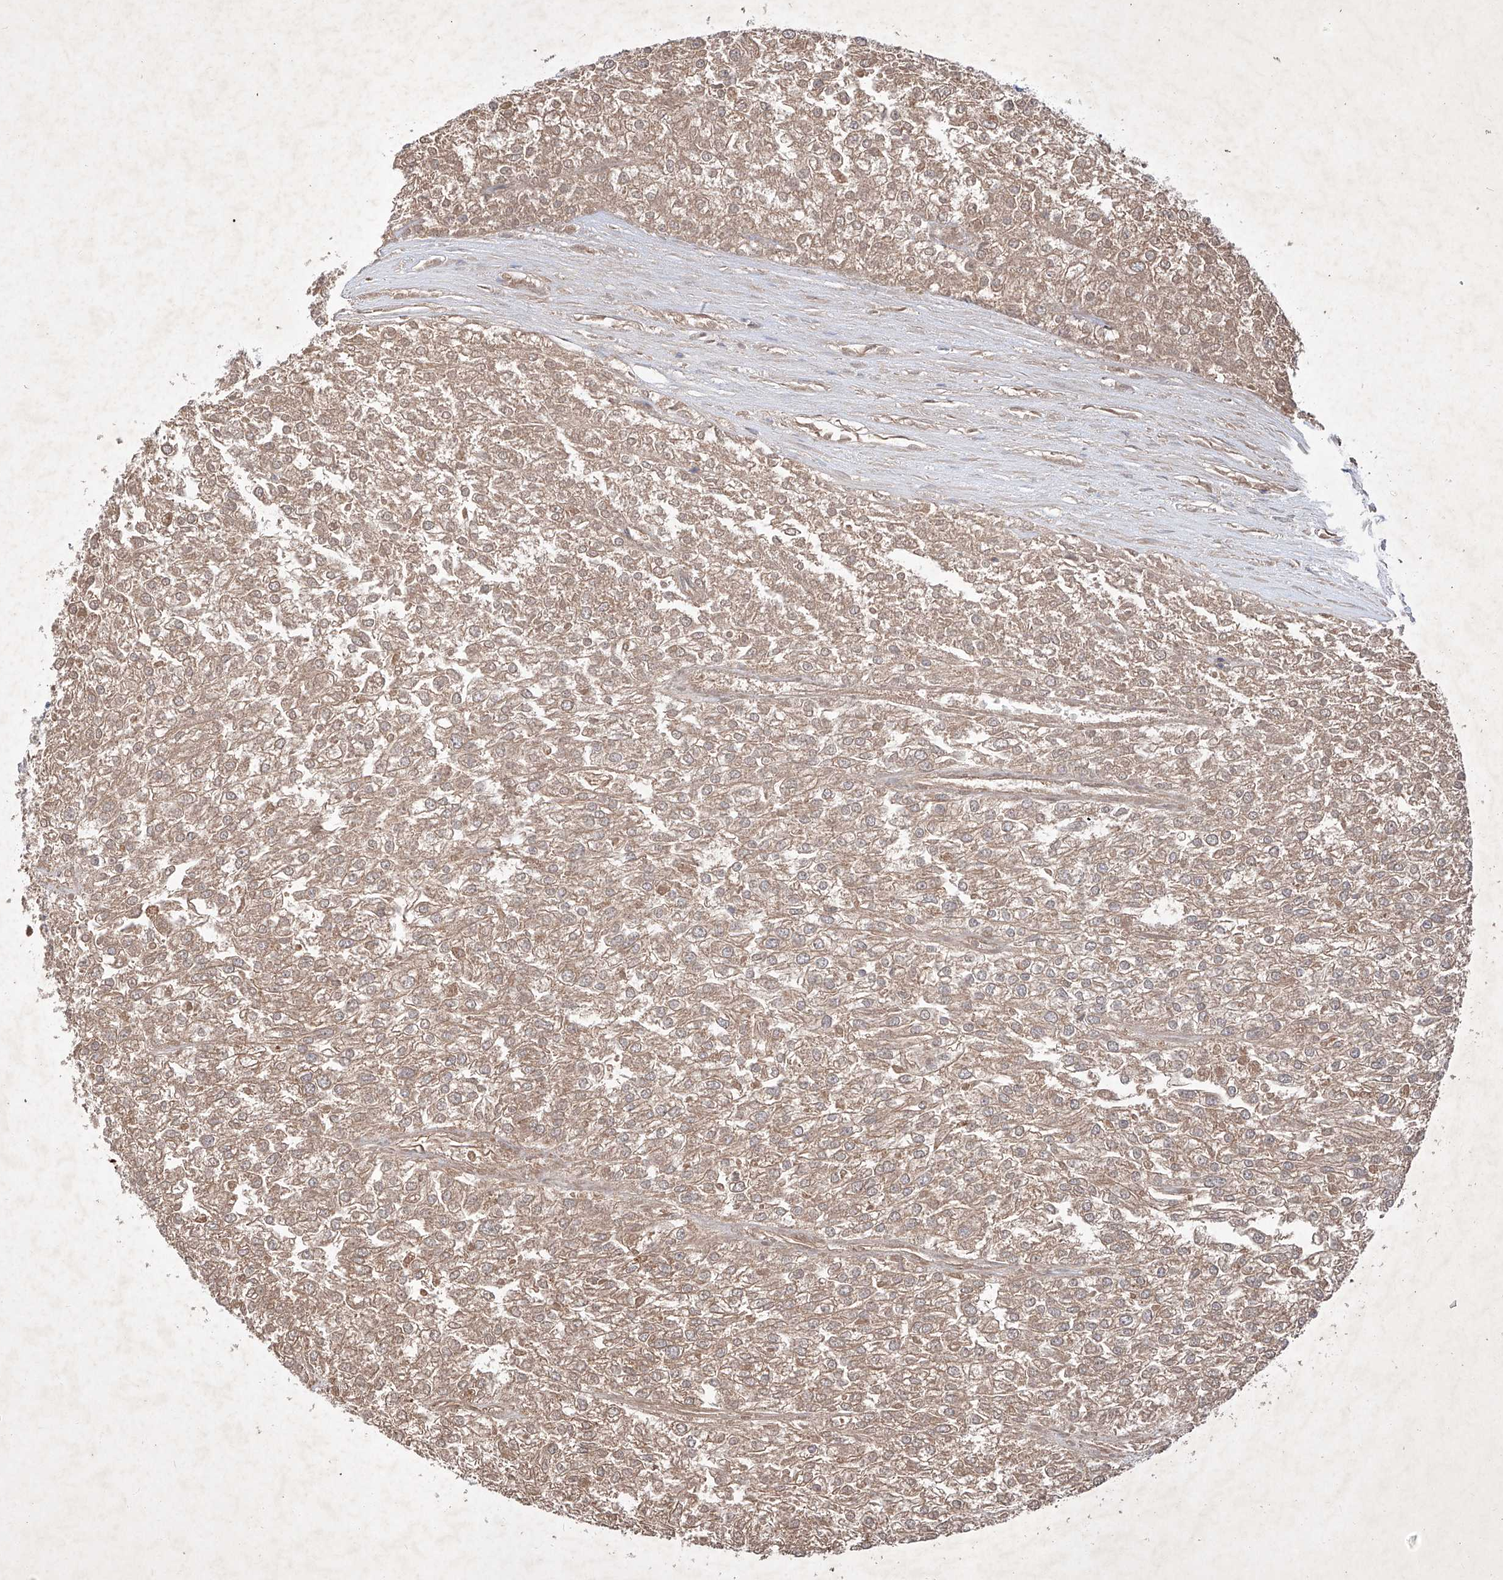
{"staining": {"intensity": "weak", "quantity": ">75%", "location": "cytoplasmic/membranous"}, "tissue": "renal cancer", "cell_type": "Tumor cells", "image_type": "cancer", "snomed": [{"axis": "morphology", "description": "Adenocarcinoma, NOS"}, {"axis": "topography", "description": "Kidney"}], "caption": "Protein expression analysis of renal cancer (adenocarcinoma) displays weak cytoplasmic/membranous expression in about >75% of tumor cells.", "gene": "FAM135A", "patient": {"sex": "female", "age": 54}}